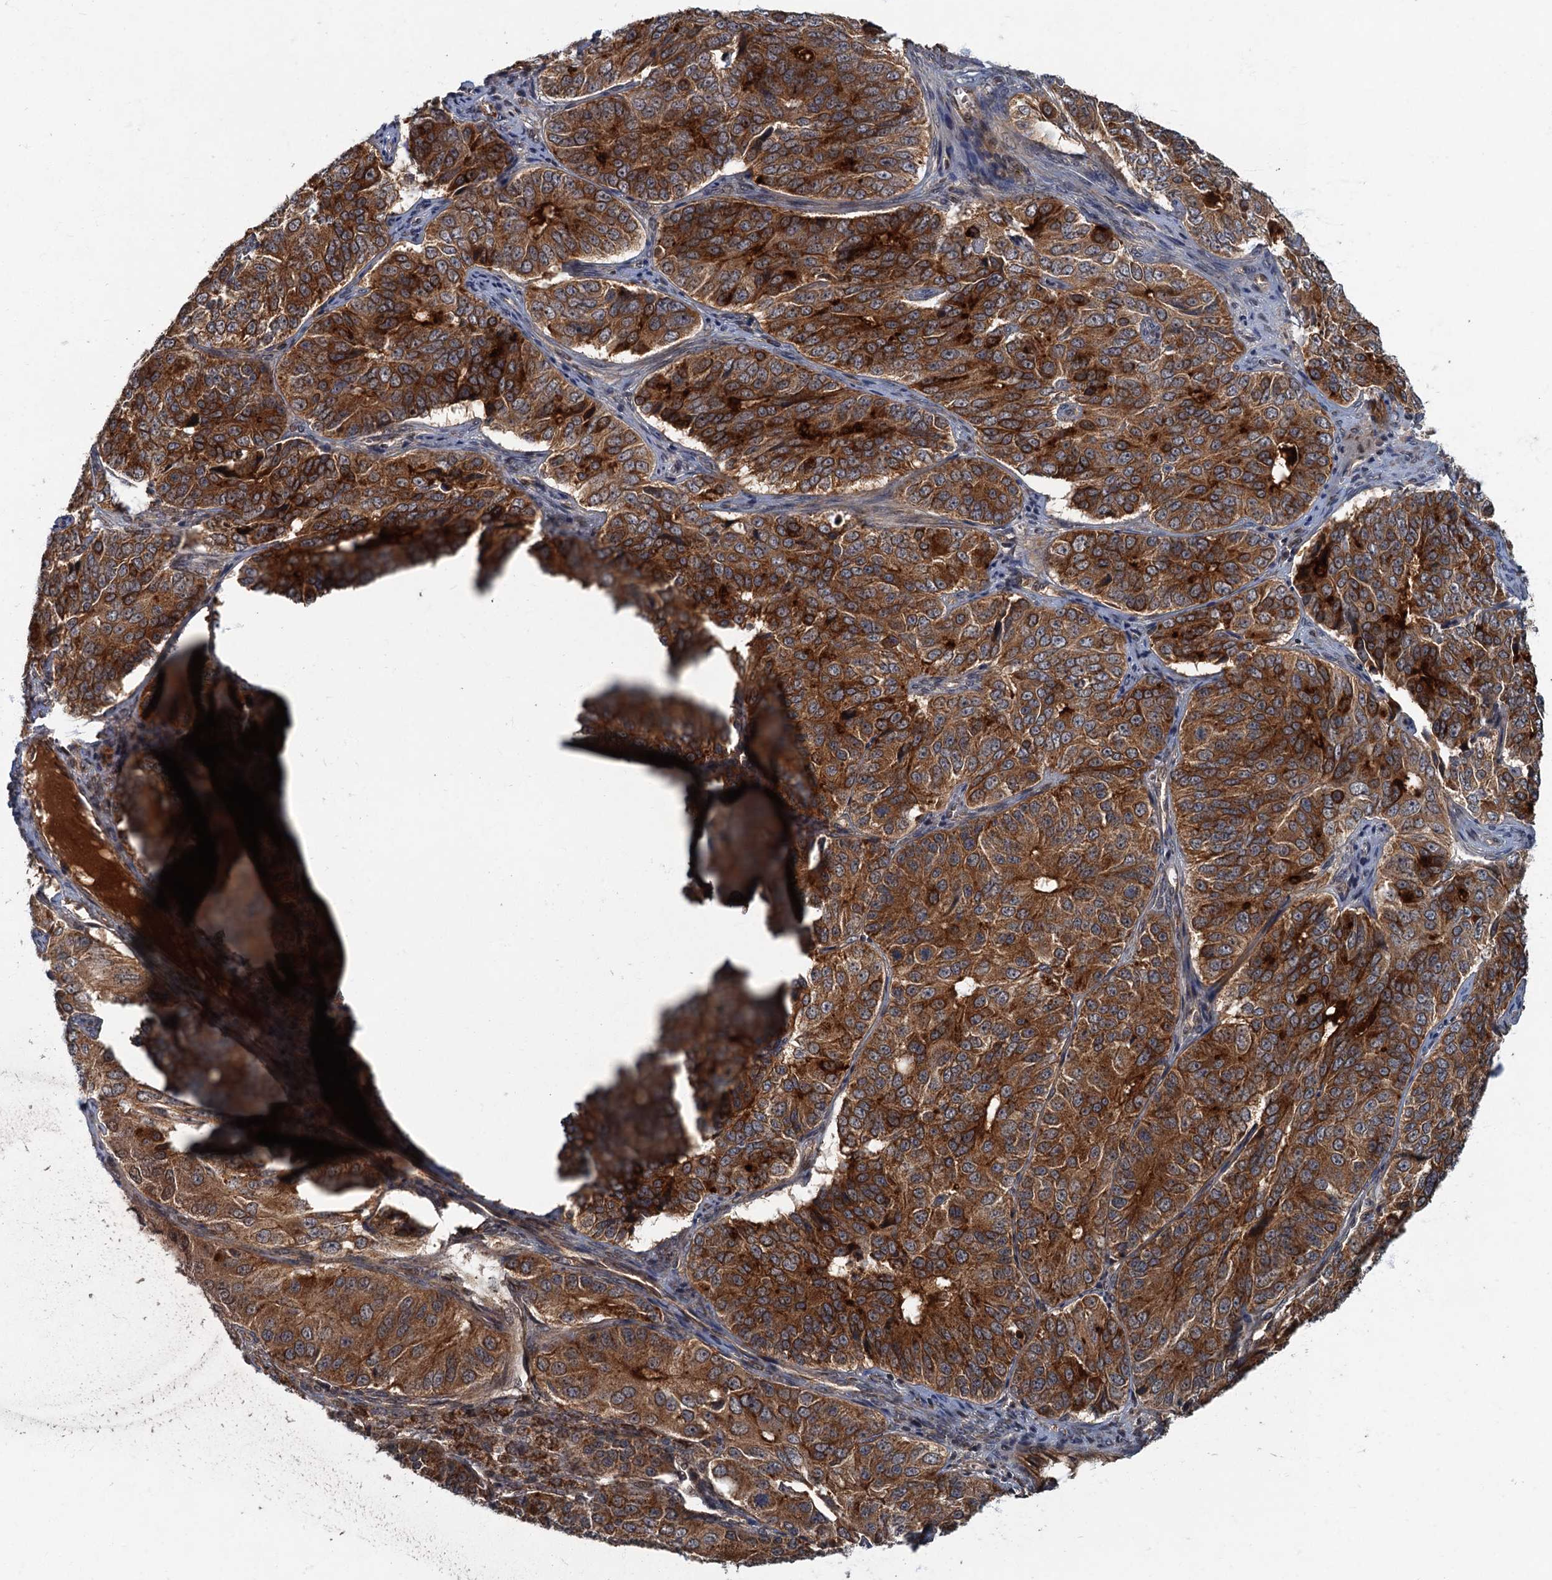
{"staining": {"intensity": "strong", "quantity": ">75%", "location": "cytoplasmic/membranous"}, "tissue": "ovarian cancer", "cell_type": "Tumor cells", "image_type": "cancer", "snomed": [{"axis": "morphology", "description": "Carcinoma, endometroid"}, {"axis": "topography", "description": "Ovary"}], "caption": "Brown immunohistochemical staining in endometroid carcinoma (ovarian) shows strong cytoplasmic/membranous expression in about >75% of tumor cells.", "gene": "SLC11A2", "patient": {"sex": "female", "age": 51}}